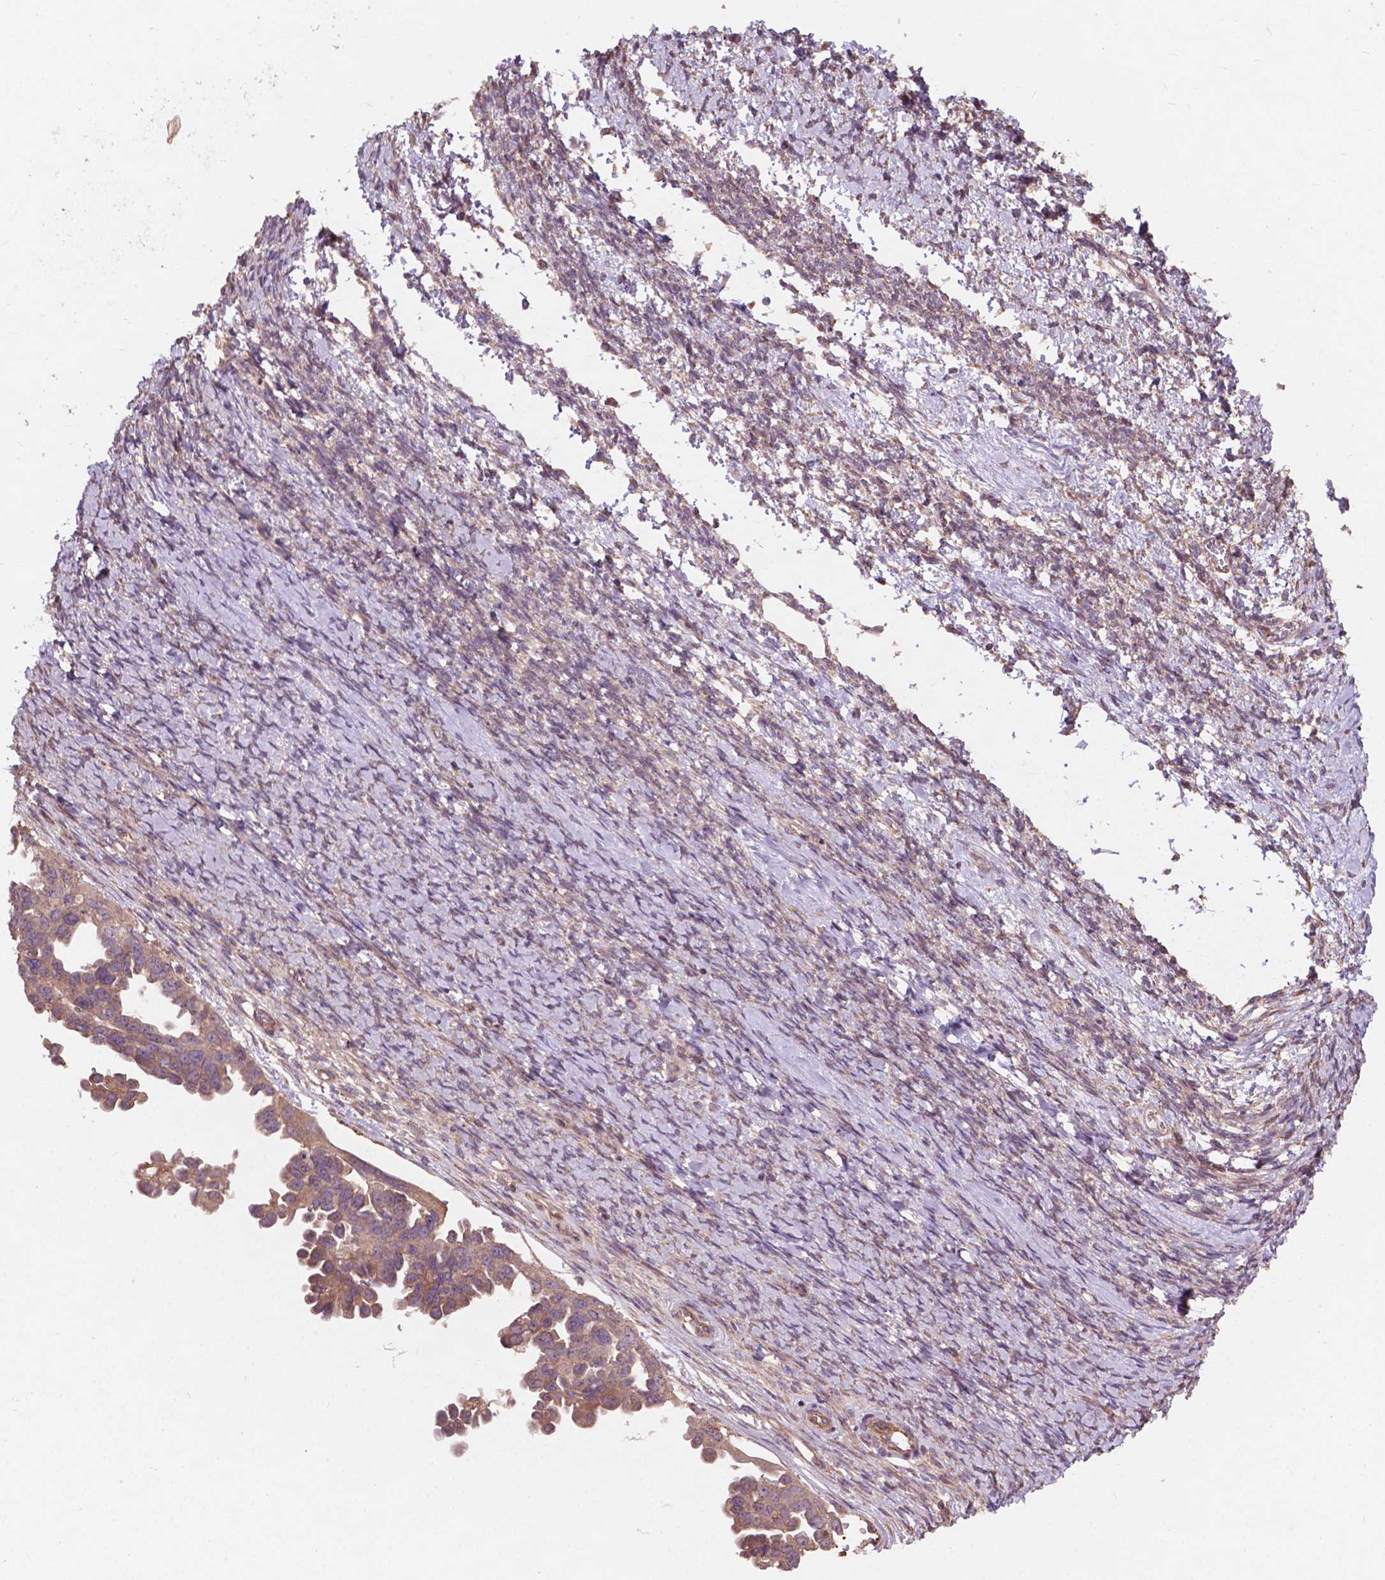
{"staining": {"intensity": "moderate", "quantity": ">75%", "location": "cytoplasmic/membranous"}, "tissue": "ovarian cancer", "cell_type": "Tumor cells", "image_type": "cancer", "snomed": [{"axis": "morphology", "description": "Cystadenocarcinoma, serous, NOS"}, {"axis": "topography", "description": "Ovary"}], "caption": "Immunohistochemistry (DAB (3,3'-diaminobenzidine)) staining of serous cystadenocarcinoma (ovarian) exhibits moderate cytoplasmic/membranous protein staining in about >75% of tumor cells.", "gene": "CDC42BPA", "patient": {"sex": "female", "age": 53}}